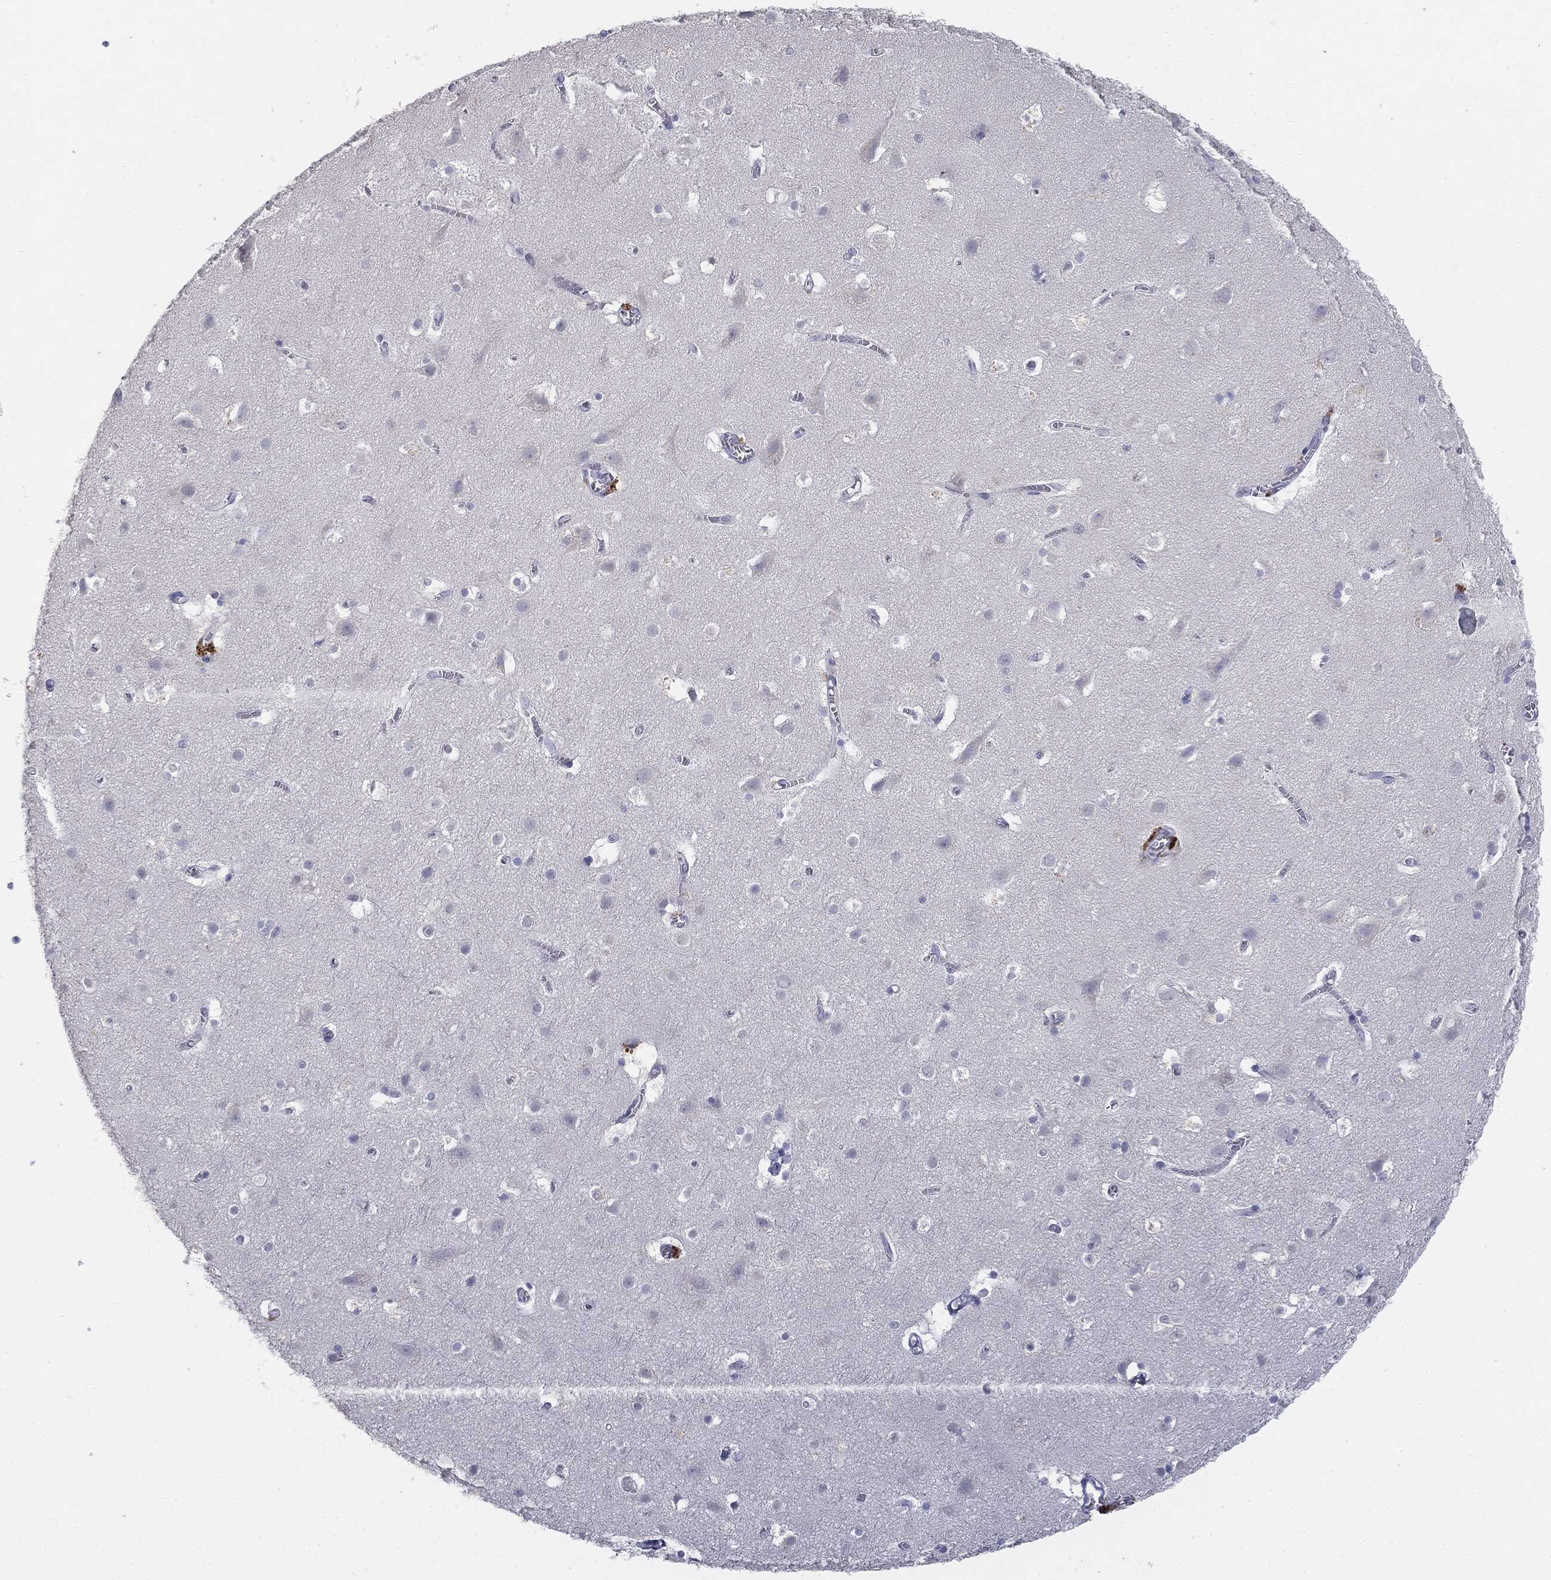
{"staining": {"intensity": "negative", "quantity": "none", "location": "none"}, "tissue": "cerebral cortex", "cell_type": "Endothelial cells", "image_type": "normal", "snomed": [{"axis": "morphology", "description": "Normal tissue, NOS"}, {"axis": "topography", "description": "Cerebral cortex"}], "caption": "Endothelial cells are negative for protein expression in benign human cerebral cortex. (DAB immunohistochemistry, high magnification).", "gene": "MUC1", "patient": {"sex": "male", "age": 59}}